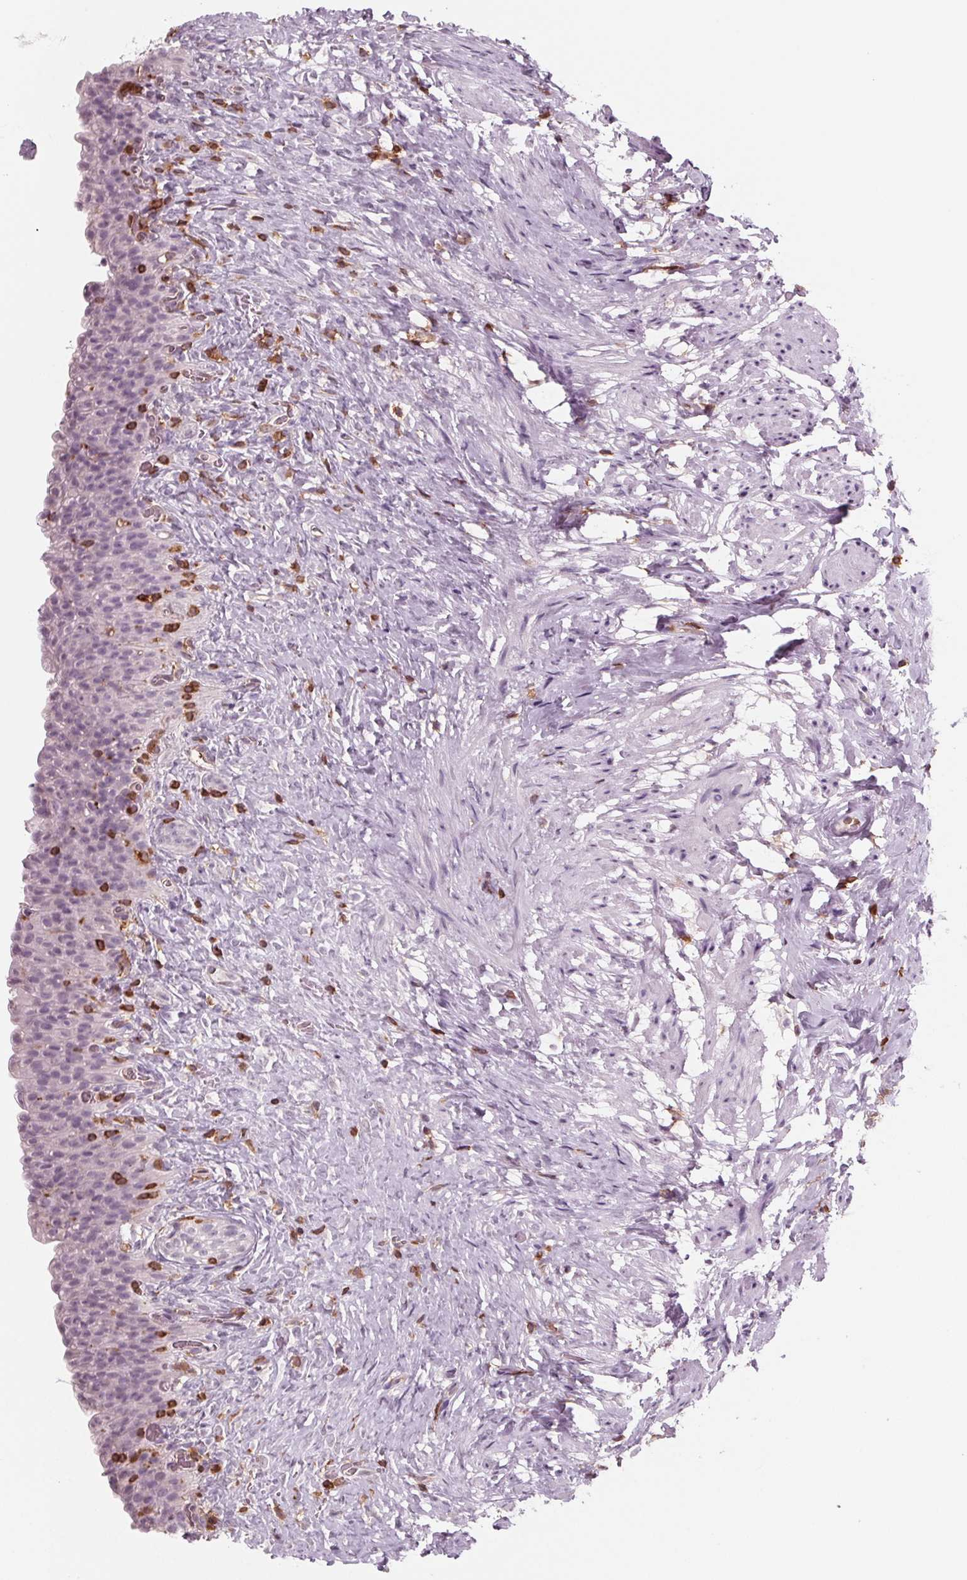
{"staining": {"intensity": "negative", "quantity": "none", "location": "none"}, "tissue": "urinary bladder", "cell_type": "Urothelial cells", "image_type": "normal", "snomed": [{"axis": "morphology", "description": "Normal tissue, NOS"}, {"axis": "topography", "description": "Urinary bladder"}, {"axis": "topography", "description": "Prostate"}], "caption": "An immunohistochemistry photomicrograph of normal urinary bladder is shown. There is no staining in urothelial cells of urinary bladder.", "gene": "ARHGAP25", "patient": {"sex": "male", "age": 76}}